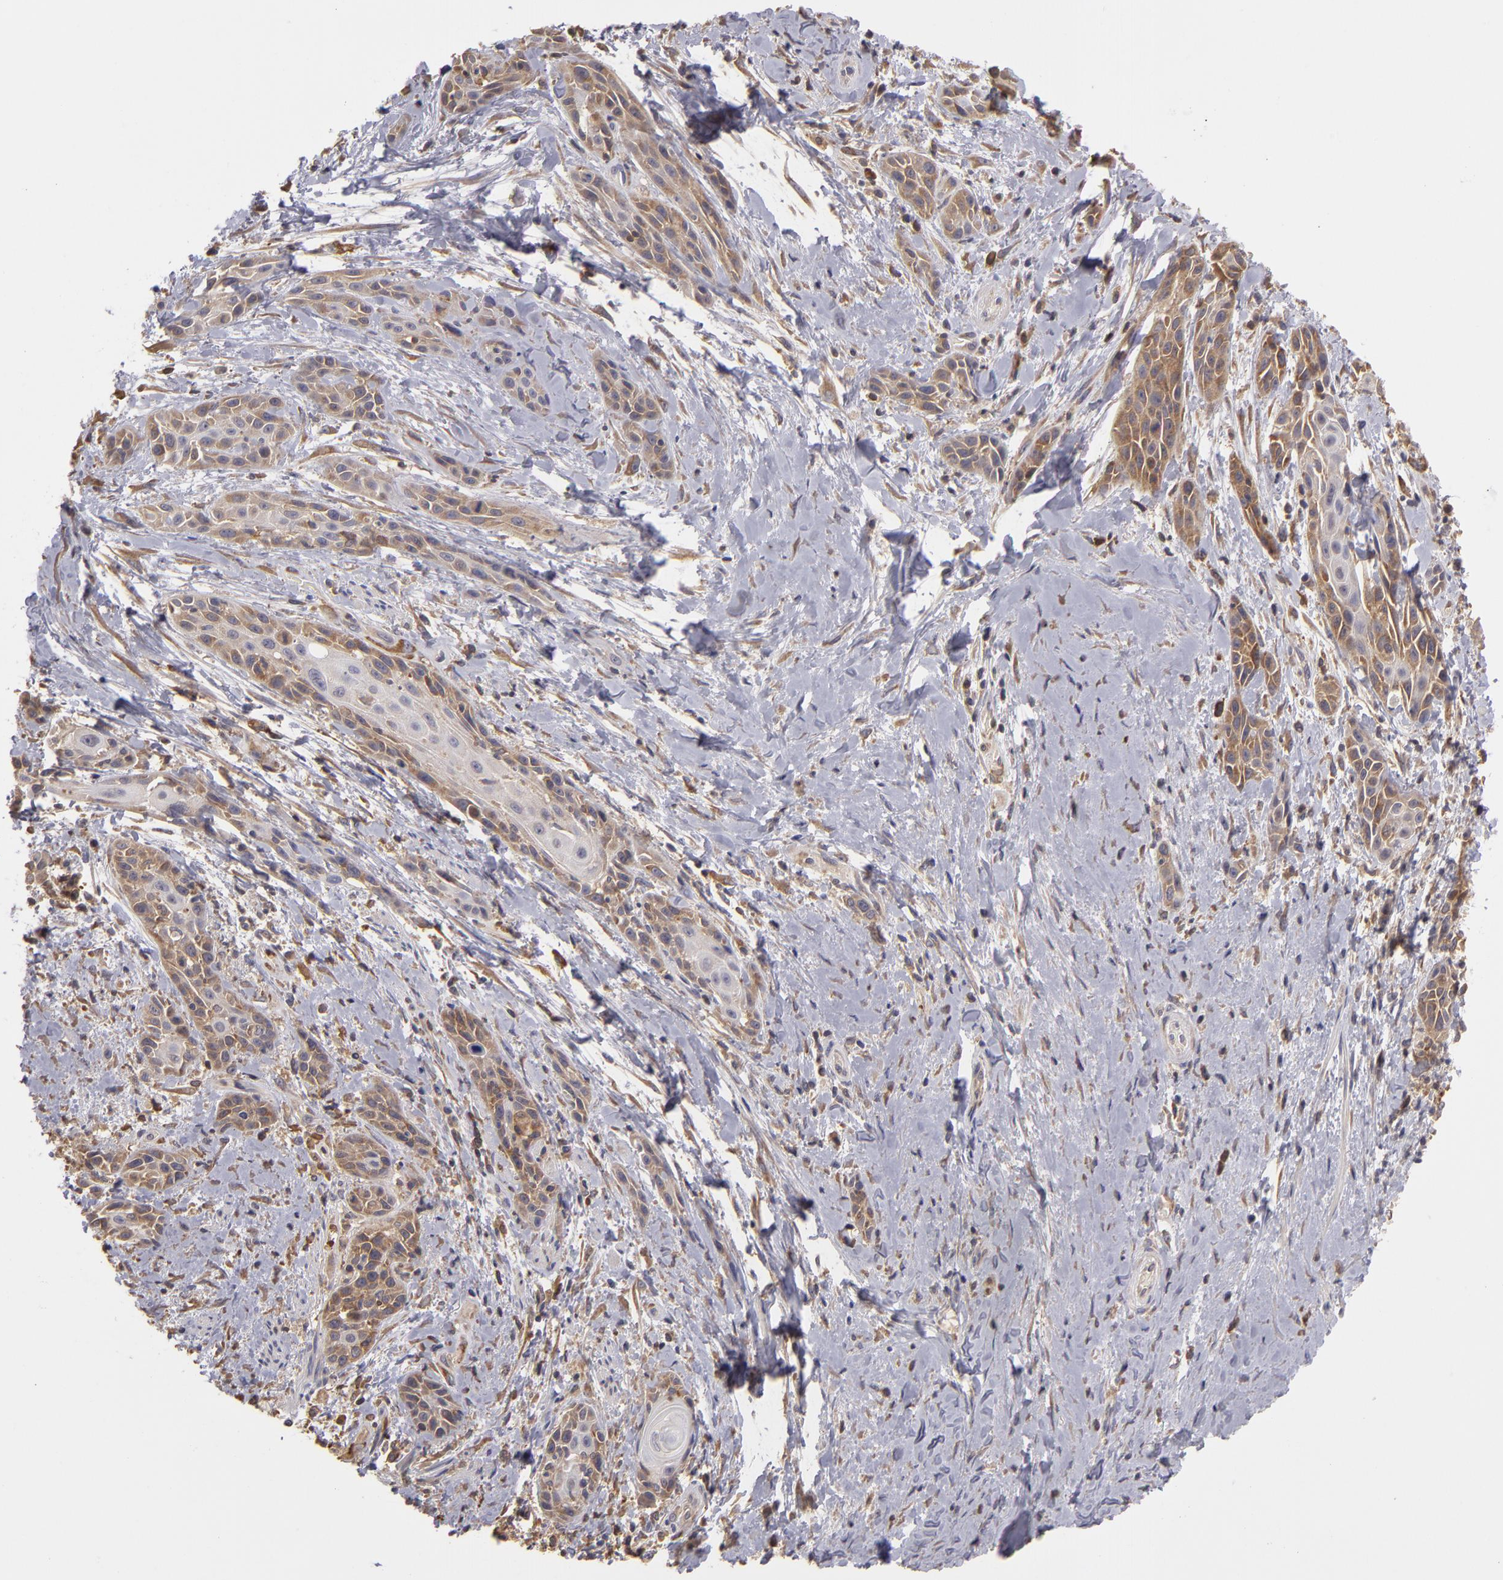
{"staining": {"intensity": "moderate", "quantity": ">75%", "location": "cytoplasmic/membranous"}, "tissue": "skin cancer", "cell_type": "Tumor cells", "image_type": "cancer", "snomed": [{"axis": "morphology", "description": "Squamous cell carcinoma, NOS"}, {"axis": "topography", "description": "Skin"}, {"axis": "topography", "description": "Anal"}], "caption": "Protein staining by immunohistochemistry (IHC) demonstrates moderate cytoplasmic/membranous expression in approximately >75% of tumor cells in skin squamous cell carcinoma.", "gene": "MTHFD1", "patient": {"sex": "male", "age": 64}}